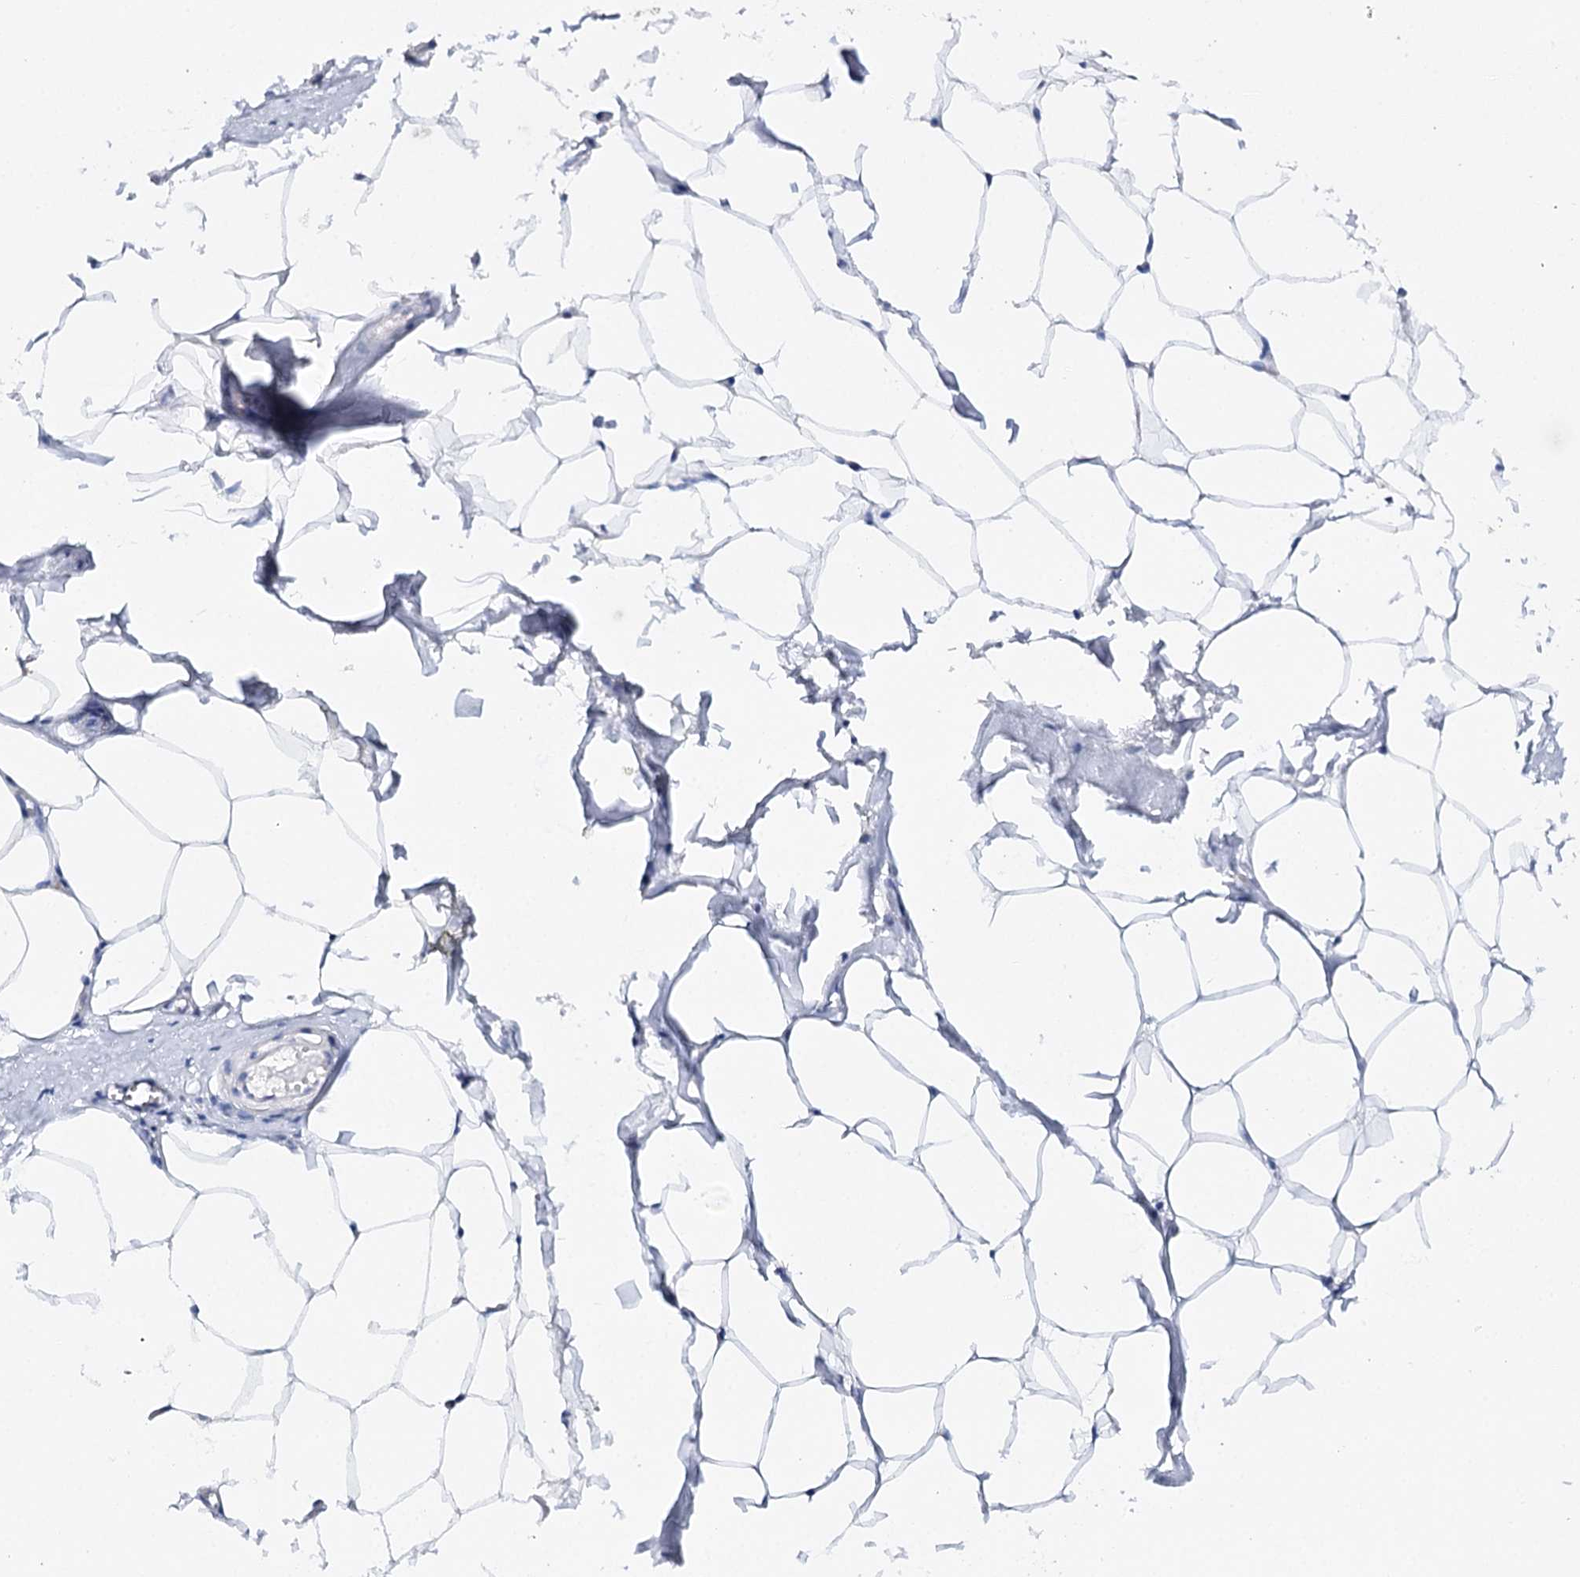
{"staining": {"intensity": "negative", "quantity": "none", "location": "none"}, "tissue": "adipose tissue", "cell_type": "Adipocytes", "image_type": "normal", "snomed": [{"axis": "morphology", "description": "Normal tissue, NOS"}, {"axis": "morphology", "description": "Adenocarcinoma, Low grade"}, {"axis": "topography", "description": "Prostate"}, {"axis": "topography", "description": "Peripheral nerve tissue"}], "caption": "This is a photomicrograph of immunohistochemistry staining of normal adipose tissue, which shows no staining in adipocytes.", "gene": "CEACAM8", "patient": {"sex": "male", "age": 63}}